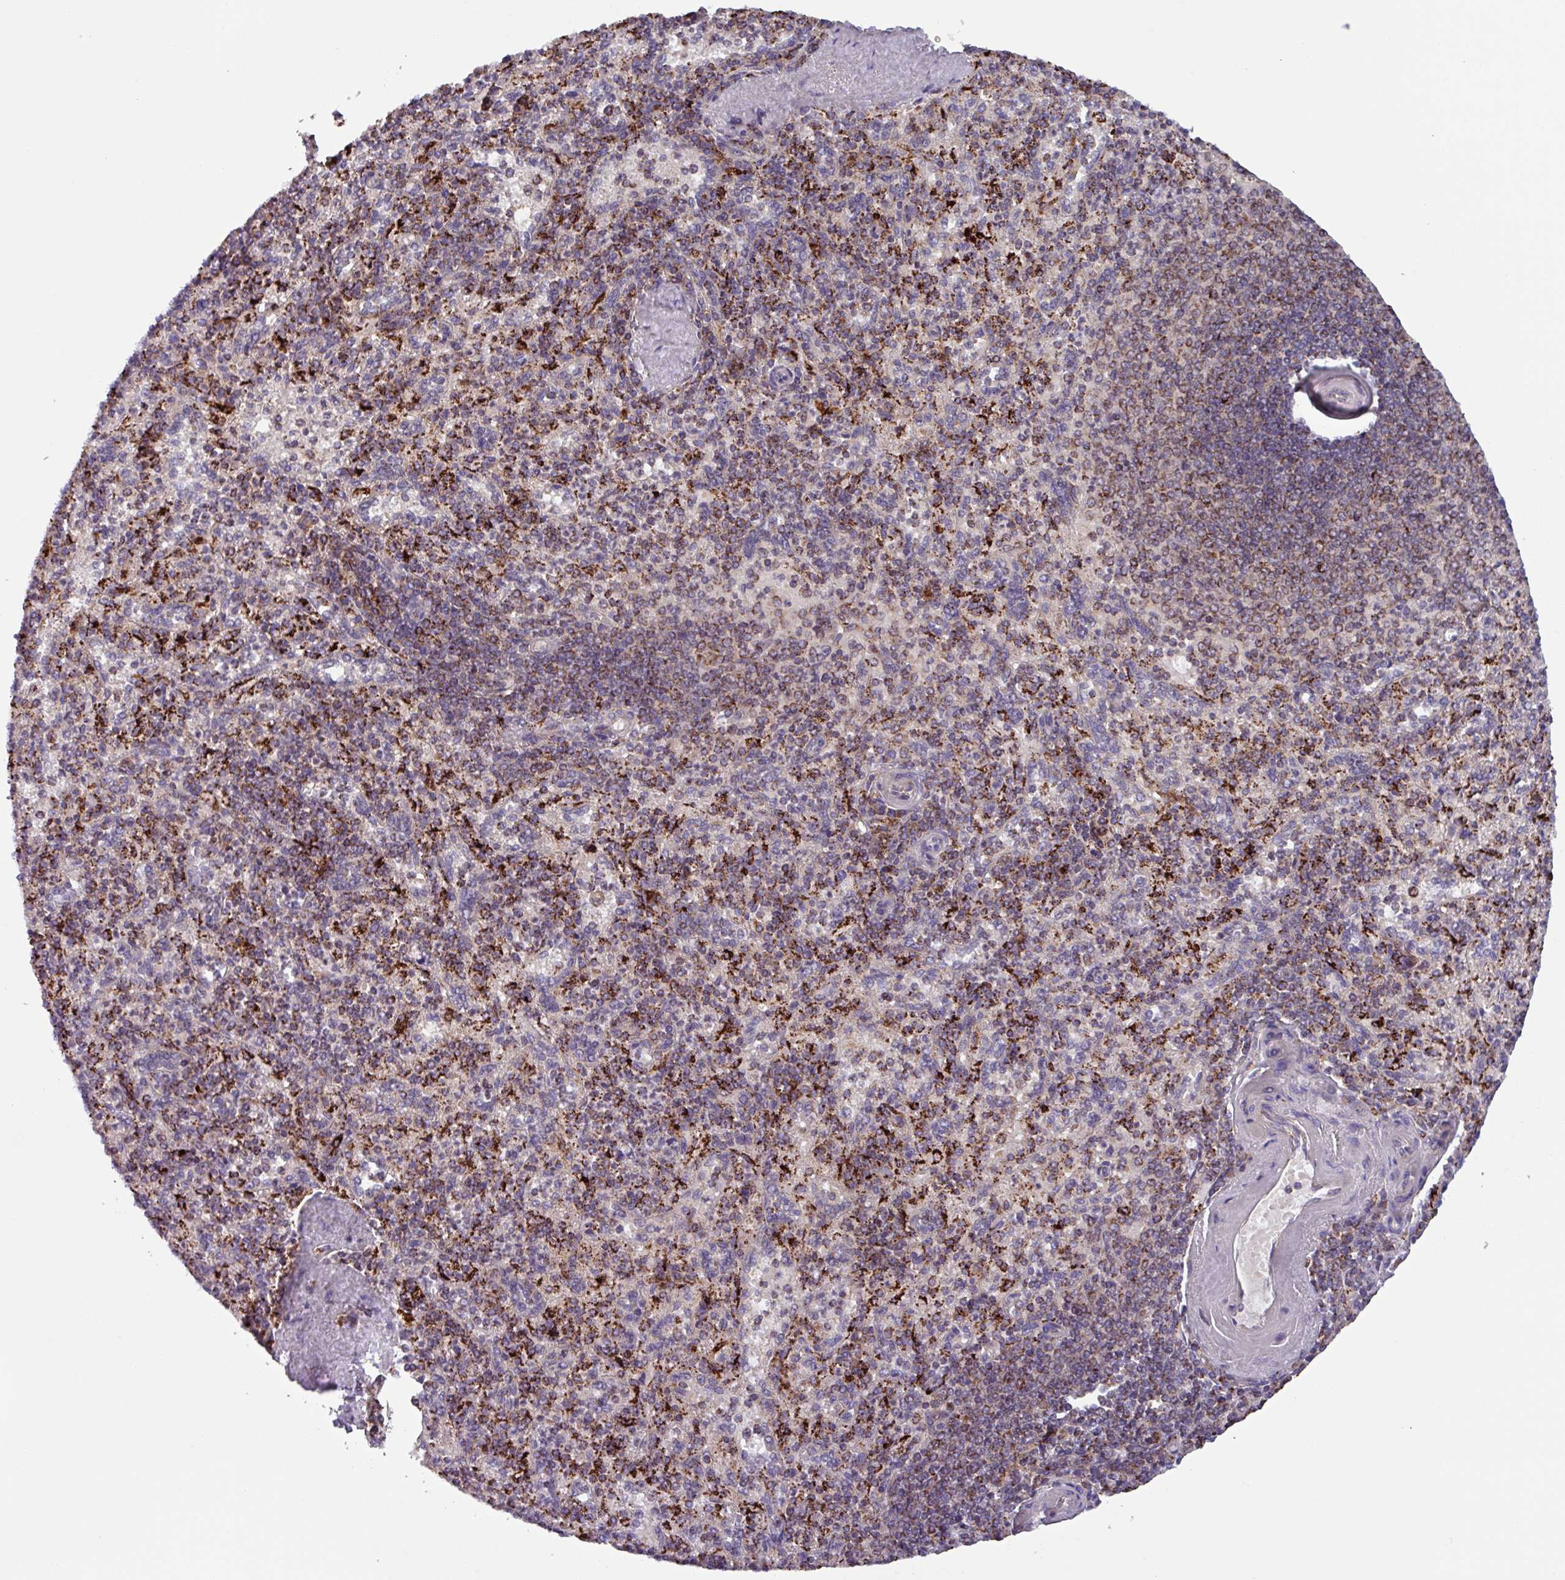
{"staining": {"intensity": "negative", "quantity": "none", "location": "none"}, "tissue": "spleen", "cell_type": "Cells in red pulp", "image_type": "normal", "snomed": [{"axis": "morphology", "description": "Normal tissue, NOS"}, {"axis": "topography", "description": "Spleen"}], "caption": "The photomicrograph displays no significant staining in cells in red pulp of spleen.", "gene": "AKIRIN1", "patient": {"sex": "male", "age": 82}}